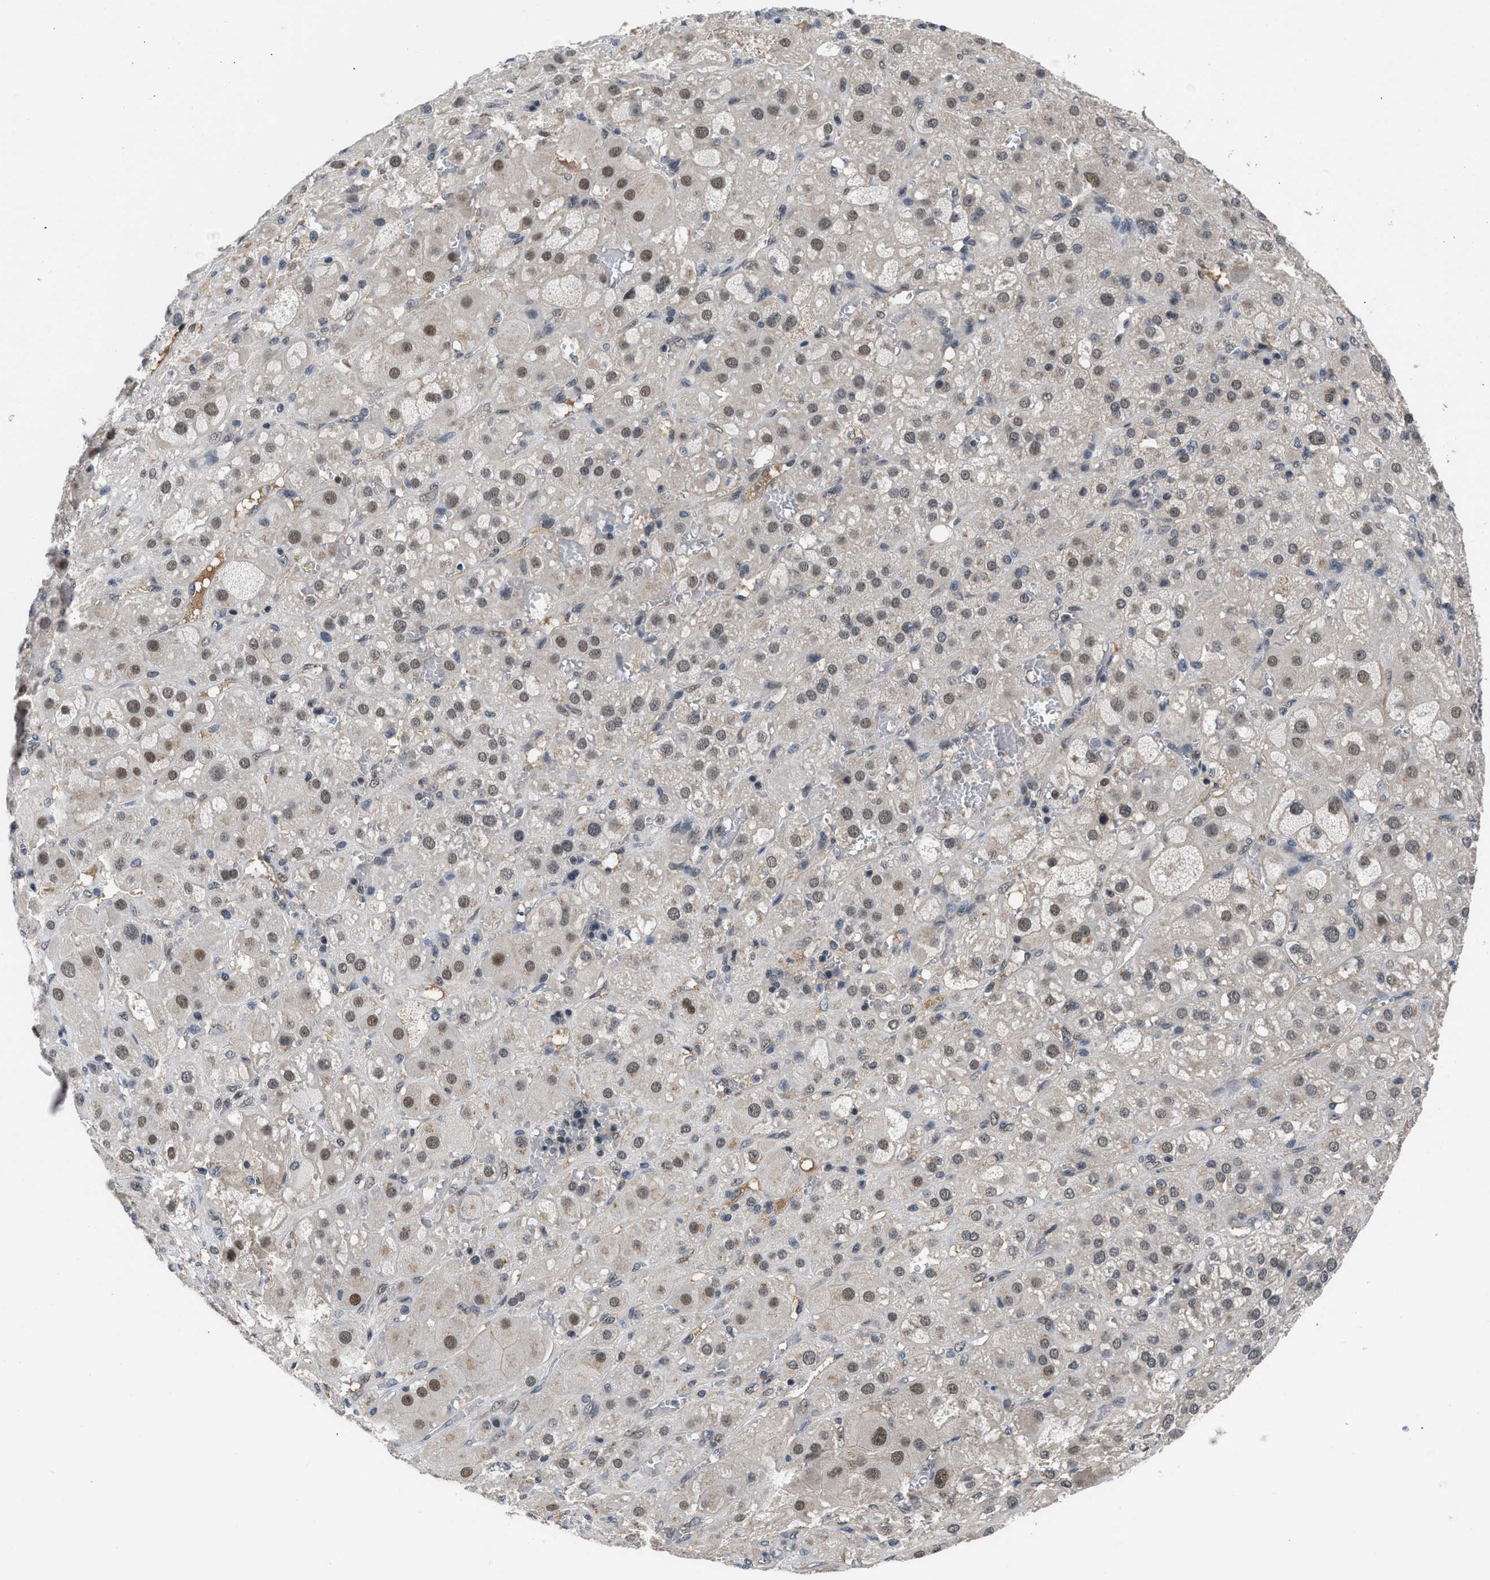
{"staining": {"intensity": "moderate", "quantity": ">75%", "location": "nuclear"}, "tissue": "adrenal gland", "cell_type": "Glandular cells", "image_type": "normal", "snomed": [{"axis": "morphology", "description": "Normal tissue, NOS"}, {"axis": "topography", "description": "Adrenal gland"}], "caption": "Immunohistochemical staining of unremarkable human adrenal gland displays medium levels of moderate nuclear expression in approximately >75% of glandular cells.", "gene": "TERF2IP", "patient": {"sex": "female", "age": 47}}